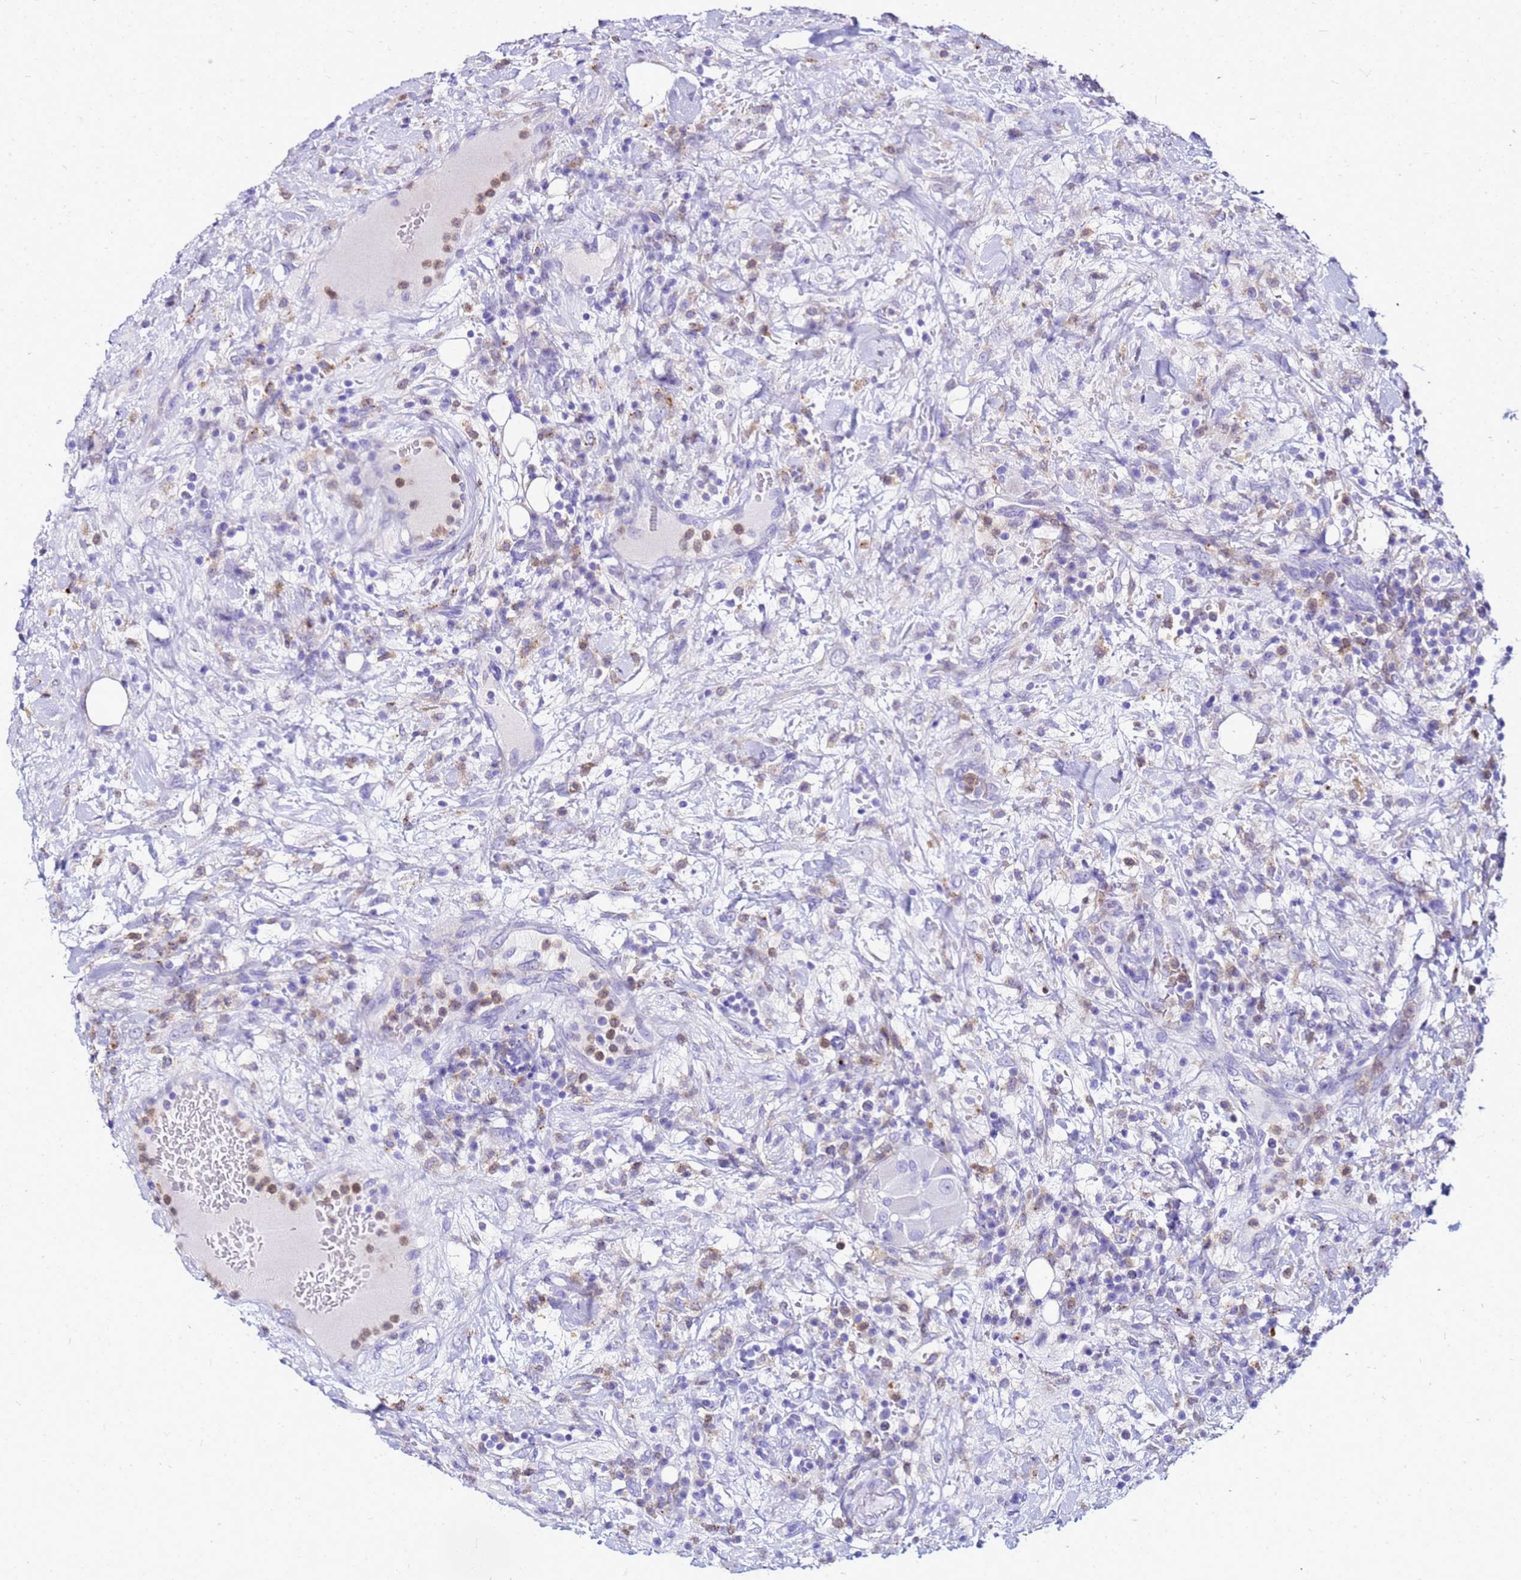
{"staining": {"intensity": "negative", "quantity": "none", "location": "none"}, "tissue": "lymphoma", "cell_type": "Tumor cells", "image_type": "cancer", "snomed": [{"axis": "morphology", "description": "Malignant lymphoma, non-Hodgkin's type, High grade"}, {"axis": "topography", "description": "Colon"}], "caption": "IHC photomicrograph of lymphoma stained for a protein (brown), which reveals no expression in tumor cells.", "gene": "CSTA", "patient": {"sex": "female", "age": 53}}